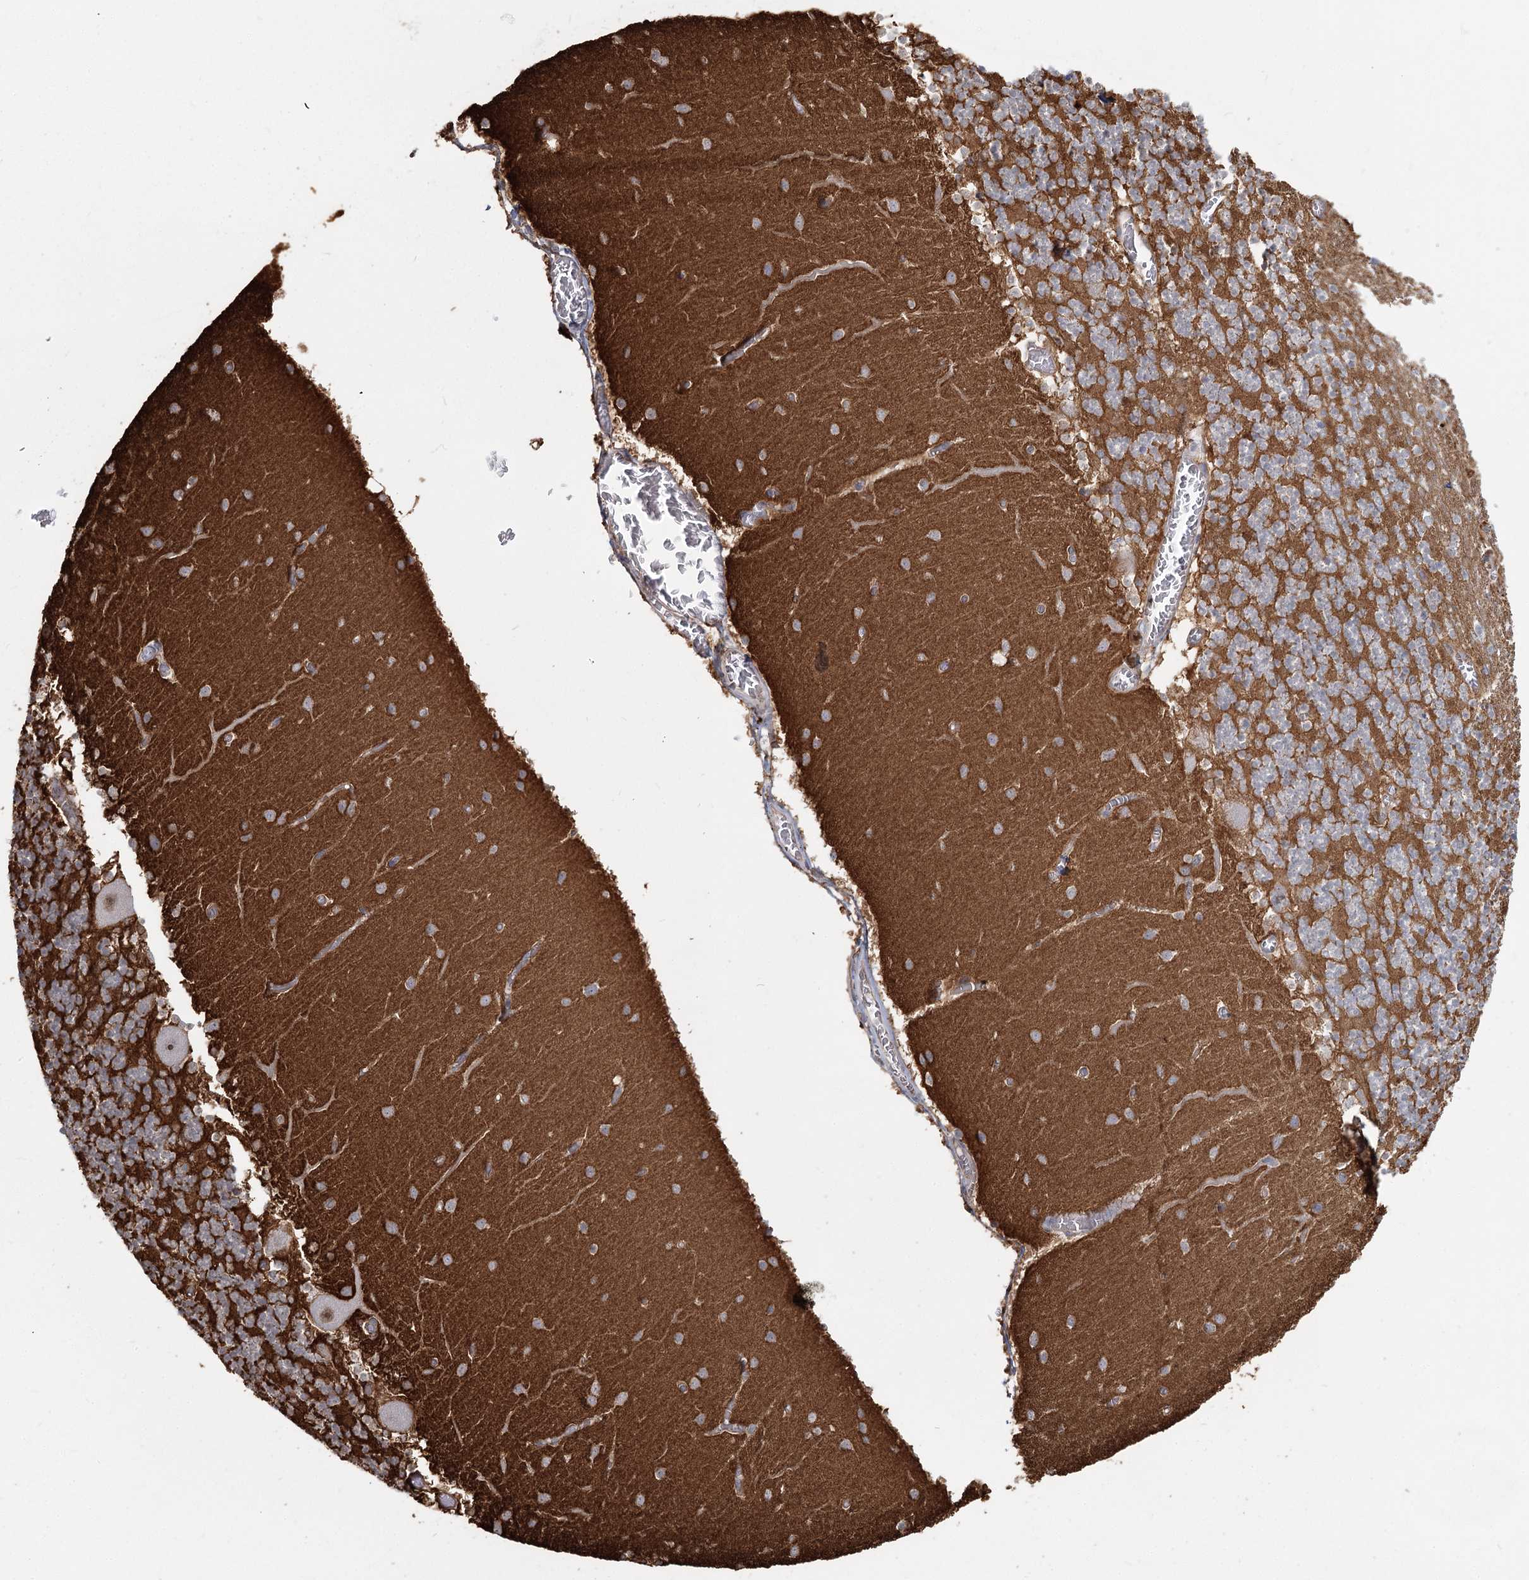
{"staining": {"intensity": "negative", "quantity": "none", "location": "none"}, "tissue": "cerebellum", "cell_type": "Cells in granular layer", "image_type": "normal", "snomed": [{"axis": "morphology", "description": "Normal tissue, NOS"}, {"axis": "topography", "description": "Cerebellum"}], "caption": "DAB (3,3'-diaminobenzidine) immunohistochemical staining of unremarkable cerebellum exhibits no significant staining in cells in granular layer. Brightfield microscopy of immunohistochemistry stained with DAB (brown) and hematoxylin (blue), captured at high magnification.", "gene": "RPP14", "patient": {"sex": "female", "age": 28}}